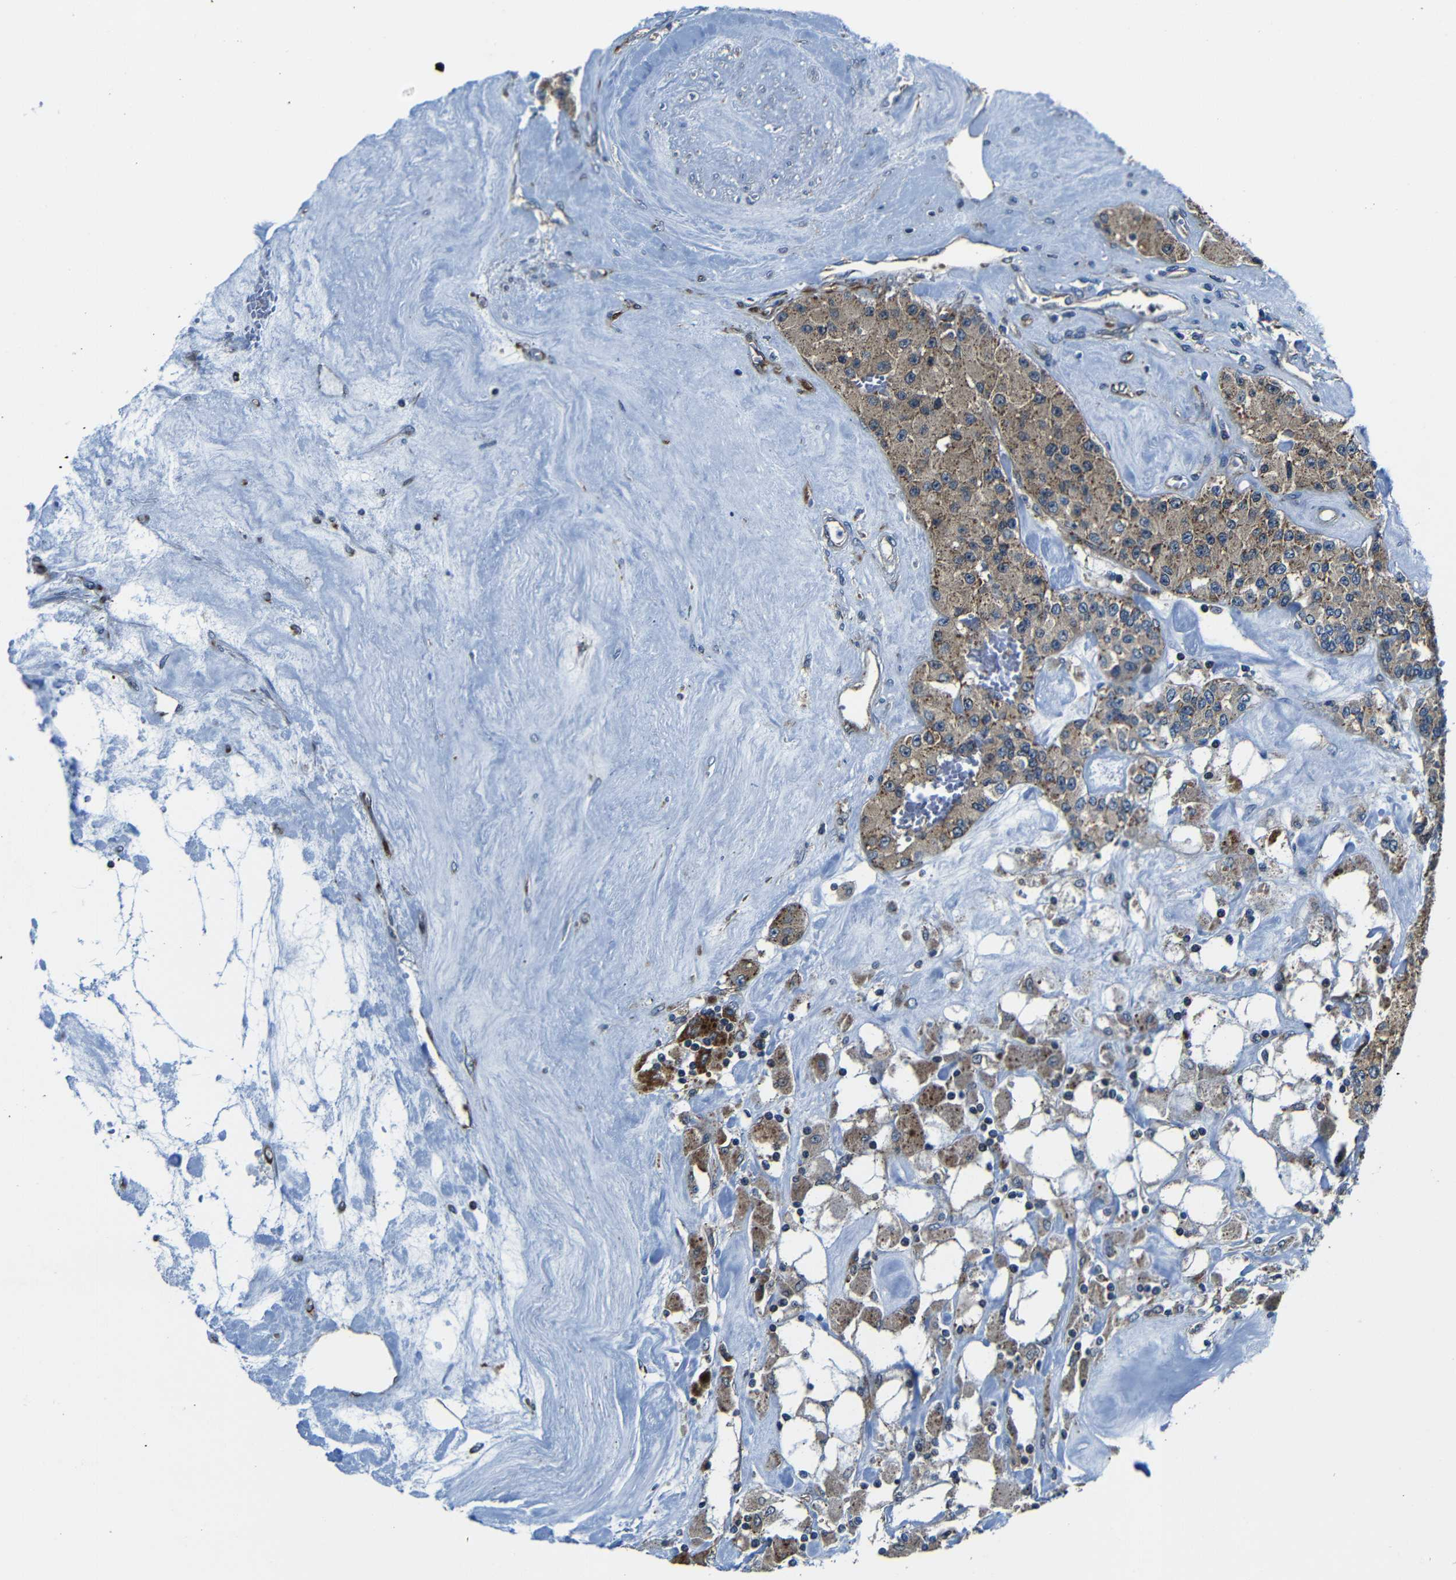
{"staining": {"intensity": "moderate", "quantity": ">75%", "location": "cytoplasmic/membranous"}, "tissue": "carcinoid", "cell_type": "Tumor cells", "image_type": "cancer", "snomed": [{"axis": "morphology", "description": "Carcinoid, malignant, NOS"}, {"axis": "topography", "description": "Pancreas"}], "caption": "Protein staining exhibits moderate cytoplasmic/membranous expression in about >75% of tumor cells in malignant carcinoid.", "gene": "ABCE1", "patient": {"sex": "male", "age": 41}}